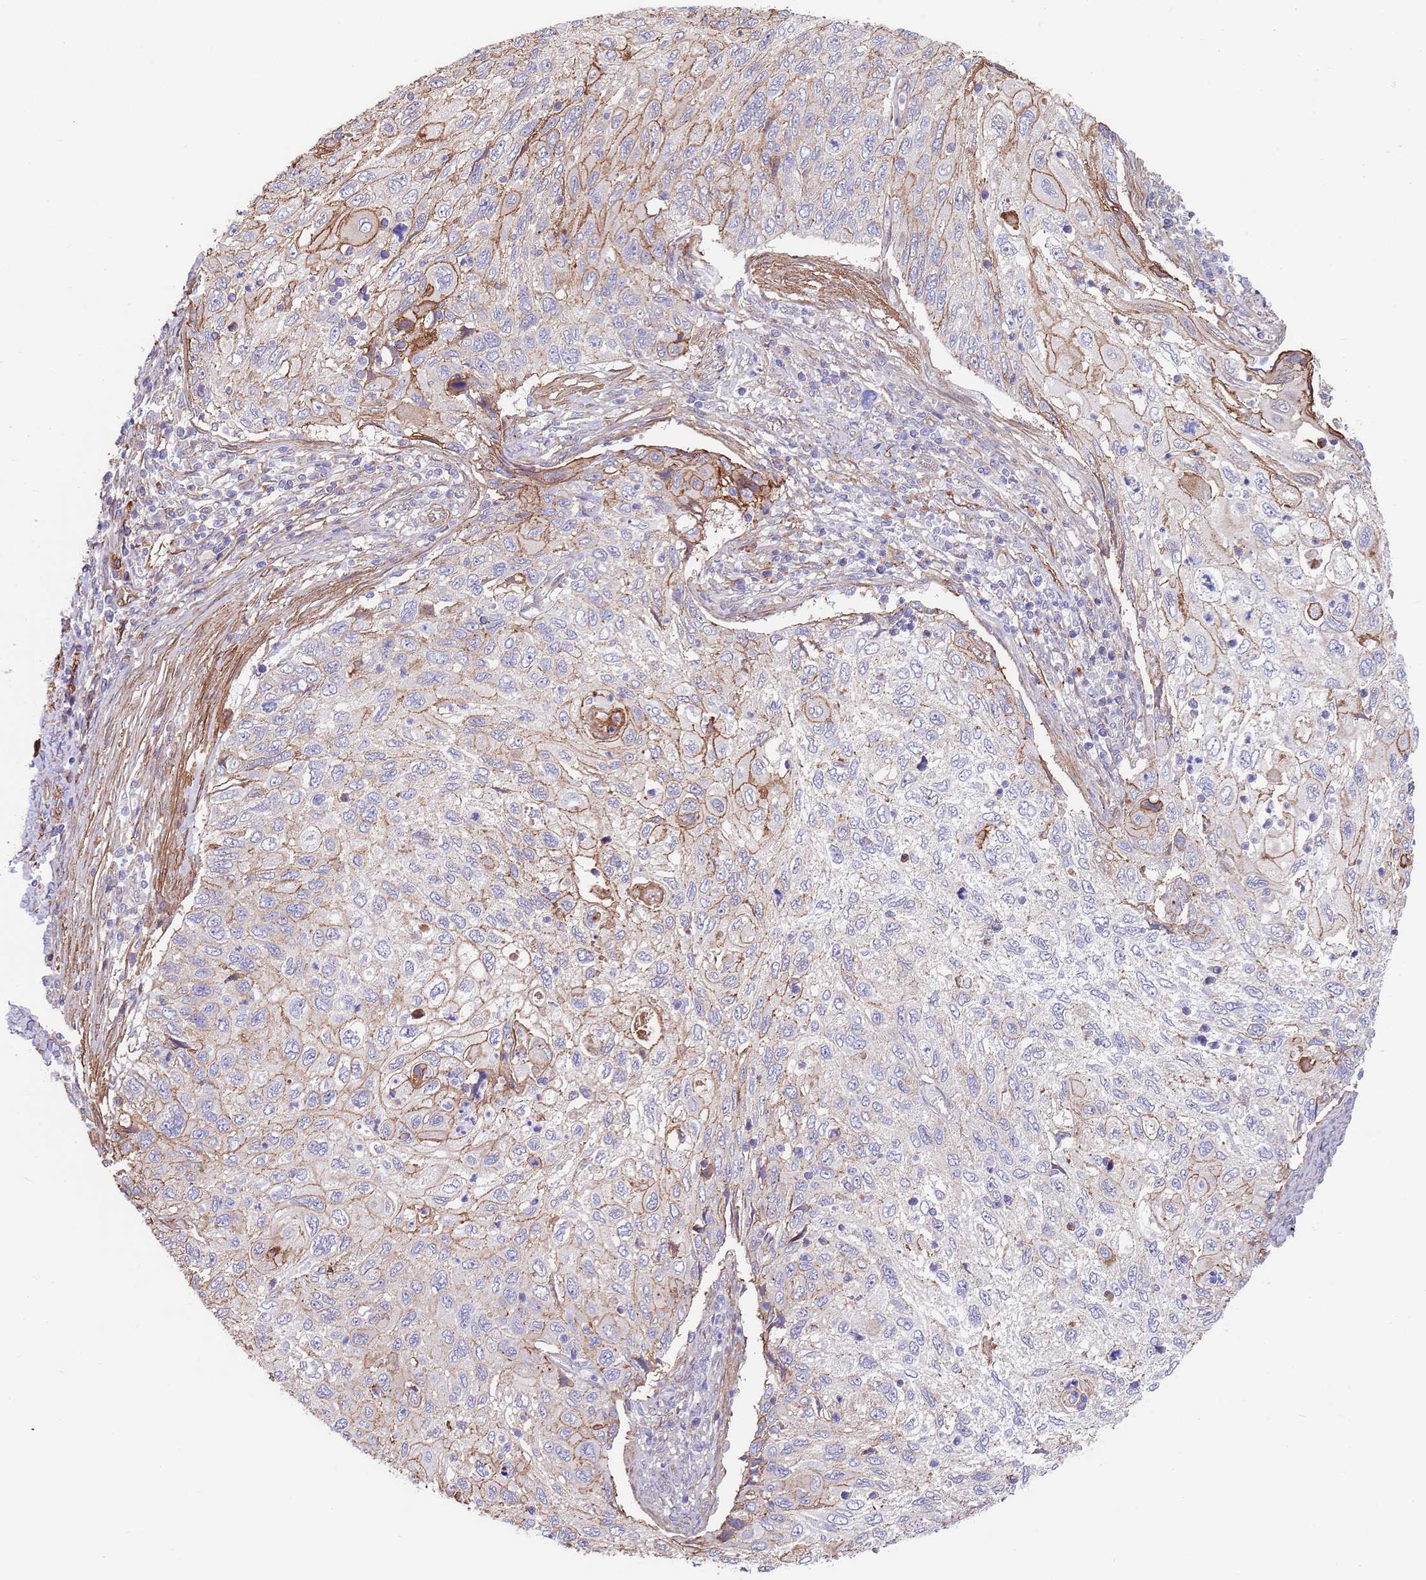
{"staining": {"intensity": "moderate", "quantity": "25%-75%", "location": "cytoplasmic/membranous"}, "tissue": "cervical cancer", "cell_type": "Tumor cells", "image_type": "cancer", "snomed": [{"axis": "morphology", "description": "Squamous cell carcinoma, NOS"}, {"axis": "topography", "description": "Cervix"}], "caption": "An immunohistochemistry (IHC) micrograph of neoplastic tissue is shown. Protein staining in brown highlights moderate cytoplasmic/membranous positivity in cervical cancer within tumor cells.", "gene": "BPNT1", "patient": {"sex": "female", "age": 70}}